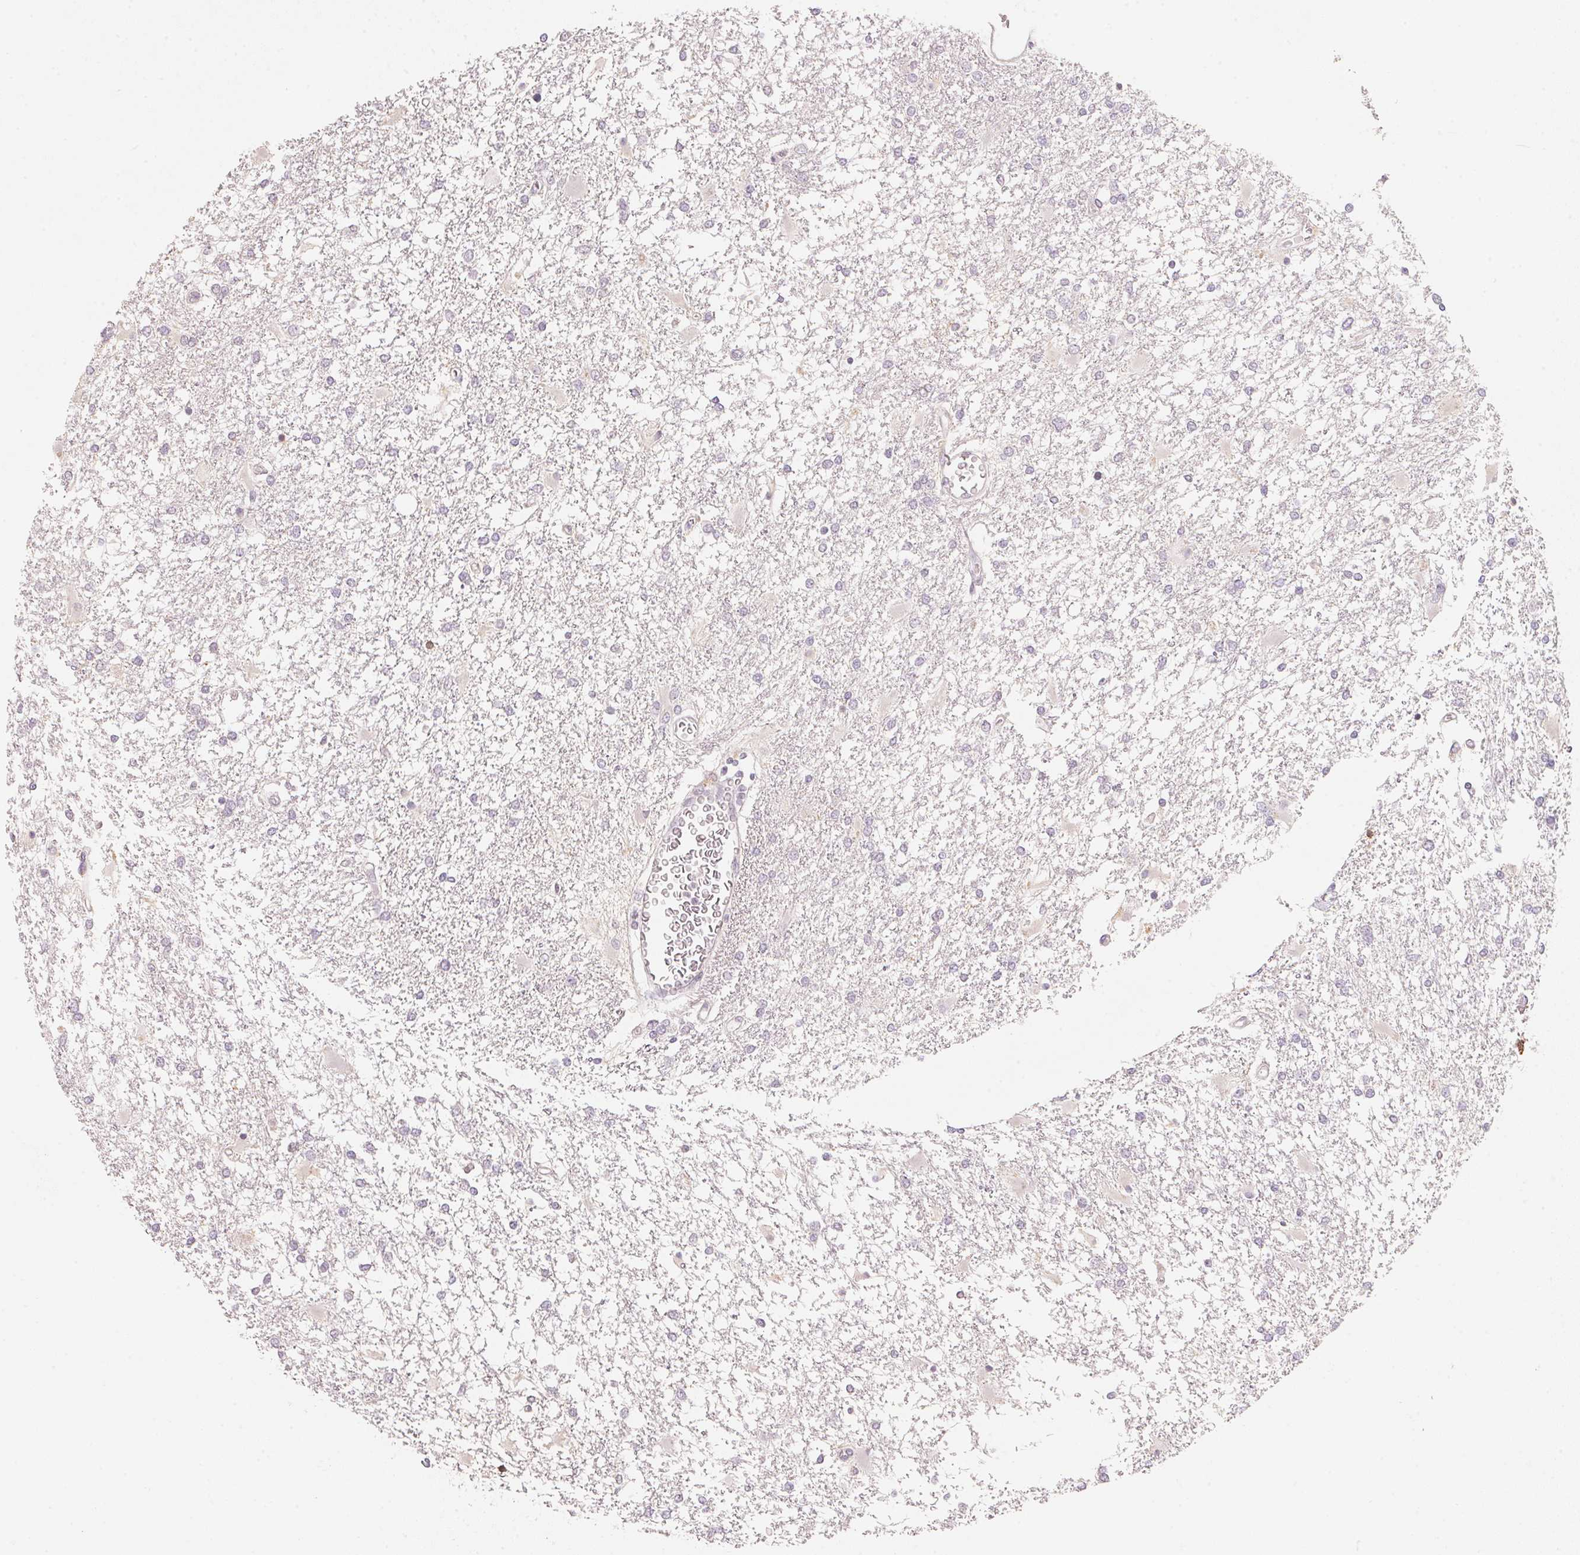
{"staining": {"intensity": "negative", "quantity": "none", "location": "none"}, "tissue": "glioma", "cell_type": "Tumor cells", "image_type": "cancer", "snomed": [{"axis": "morphology", "description": "Glioma, malignant, High grade"}, {"axis": "topography", "description": "Cerebral cortex"}], "caption": "Image shows no protein positivity in tumor cells of glioma tissue.", "gene": "ANKRD31", "patient": {"sex": "male", "age": 79}}